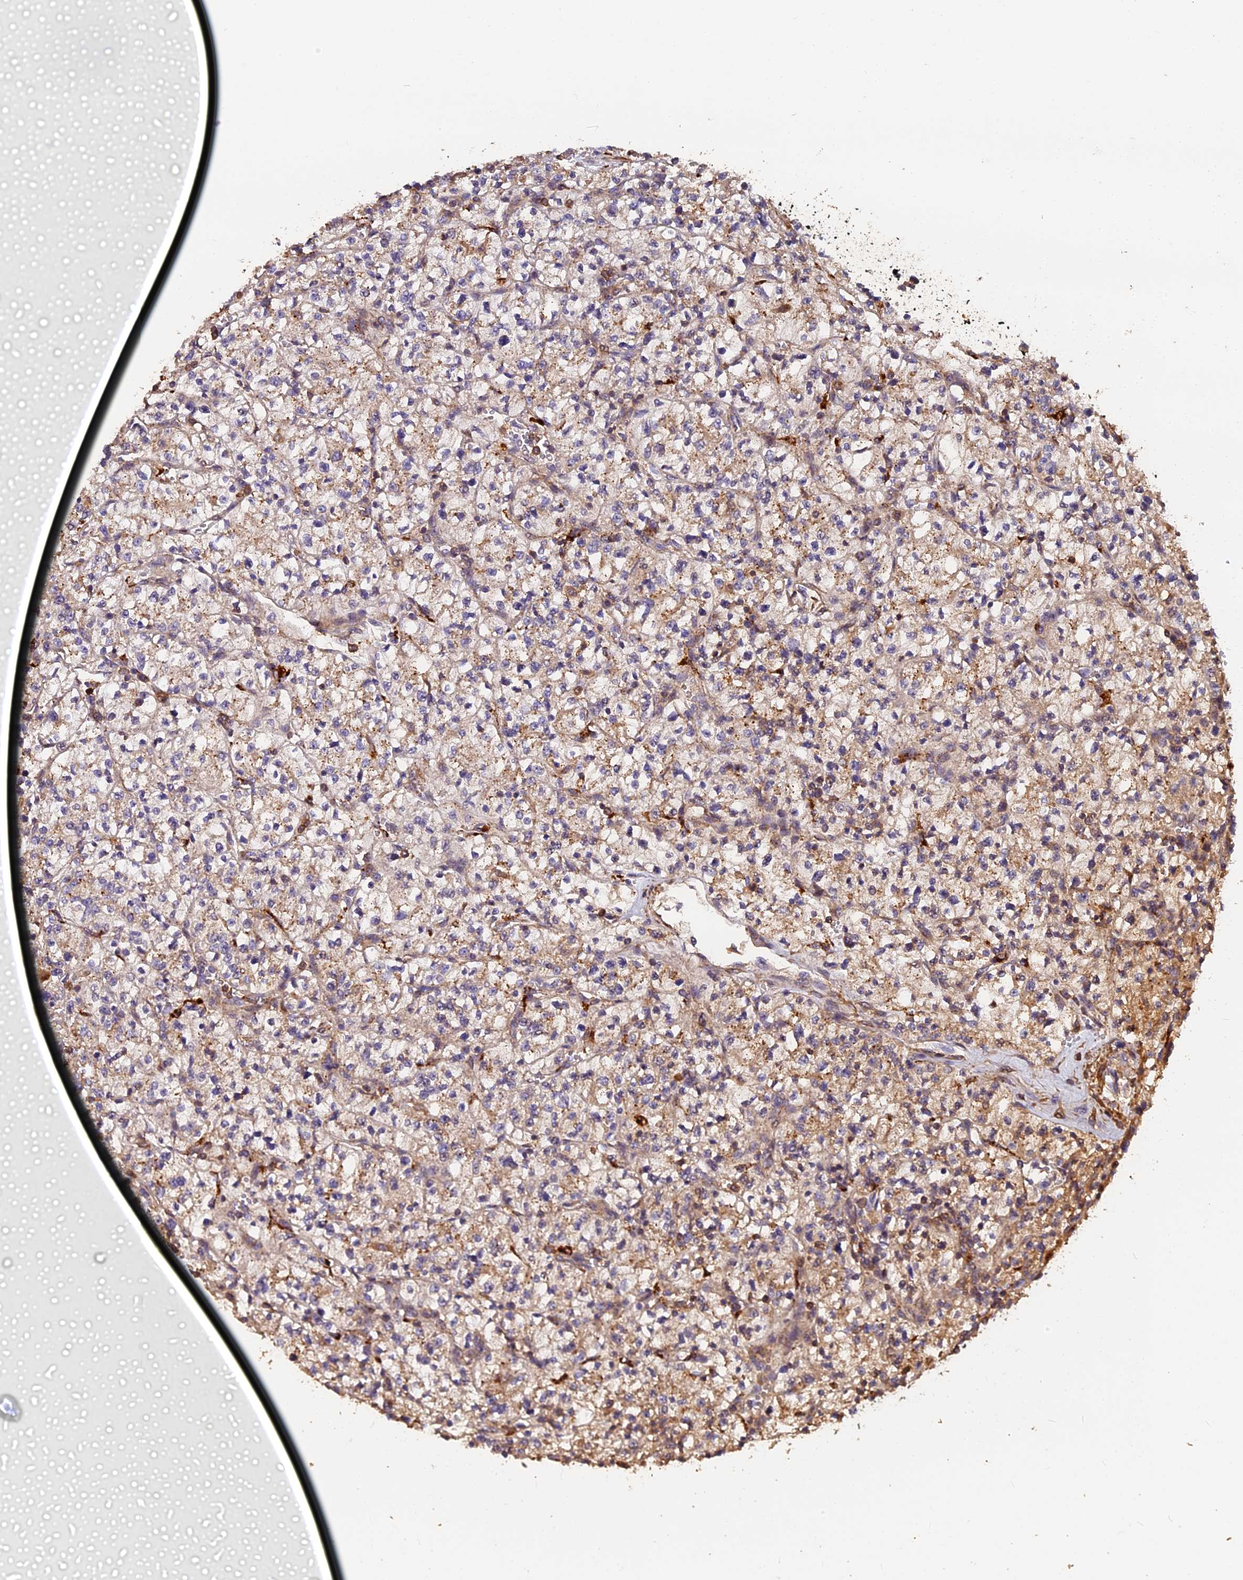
{"staining": {"intensity": "weak", "quantity": ">75%", "location": "cytoplasmic/membranous"}, "tissue": "renal cancer", "cell_type": "Tumor cells", "image_type": "cancer", "snomed": [{"axis": "morphology", "description": "Adenocarcinoma, NOS"}, {"axis": "topography", "description": "Kidney"}], "caption": "Human renal cancer (adenocarcinoma) stained for a protein (brown) shows weak cytoplasmic/membranous positive staining in approximately >75% of tumor cells.", "gene": "MMP15", "patient": {"sex": "female", "age": 64}}